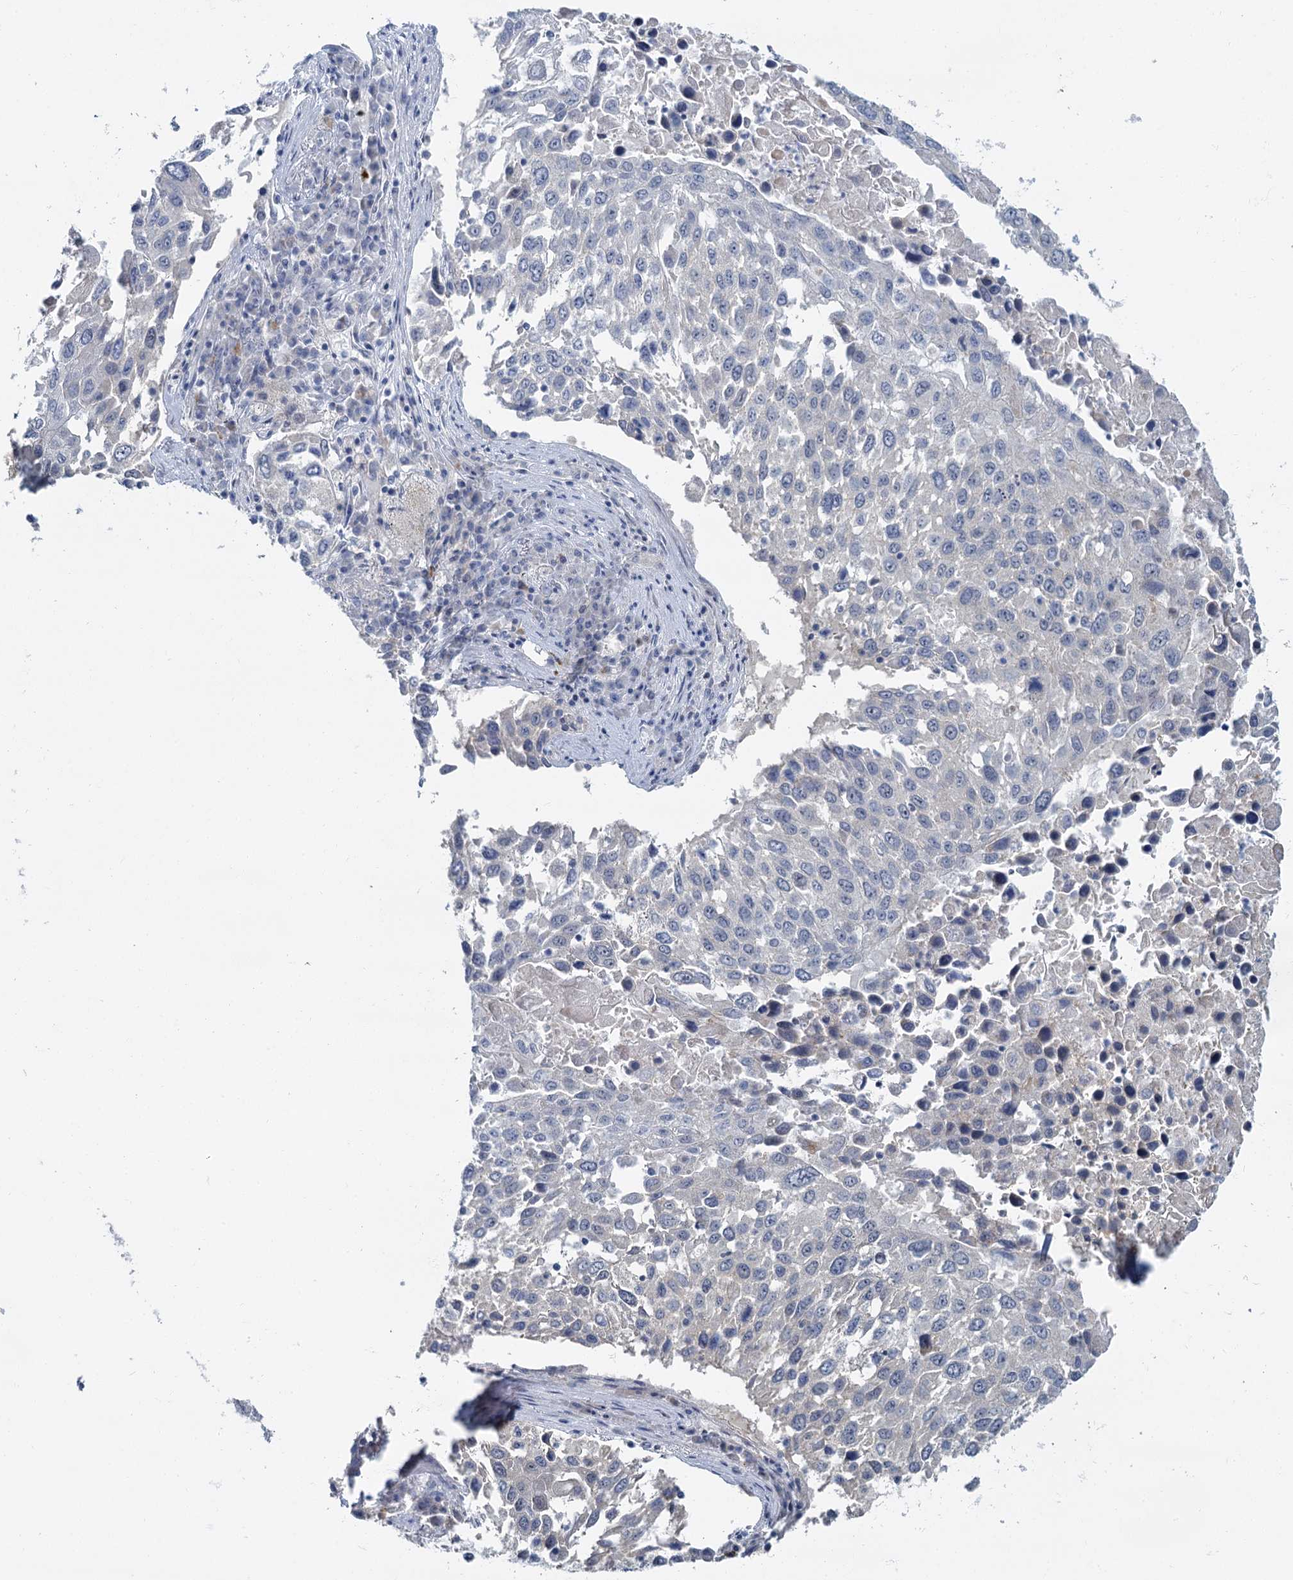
{"staining": {"intensity": "negative", "quantity": "none", "location": "none"}, "tissue": "lung cancer", "cell_type": "Tumor cells", "image_type": "cancer", "snomed": [{"axis": "morphology", "description": "Squamous cell carcinoma, NOS"}, {"axis": "topography", "description": "Lung"}], "caption": "Immunohistochemistry (IHC) image of lung cancer (squamous cell carcinoma) stained for a protein (brown), which exhibits no expression in tumor cells.", "gene": "ACRBP", "patient": {"sex": "male", "age": 65}}